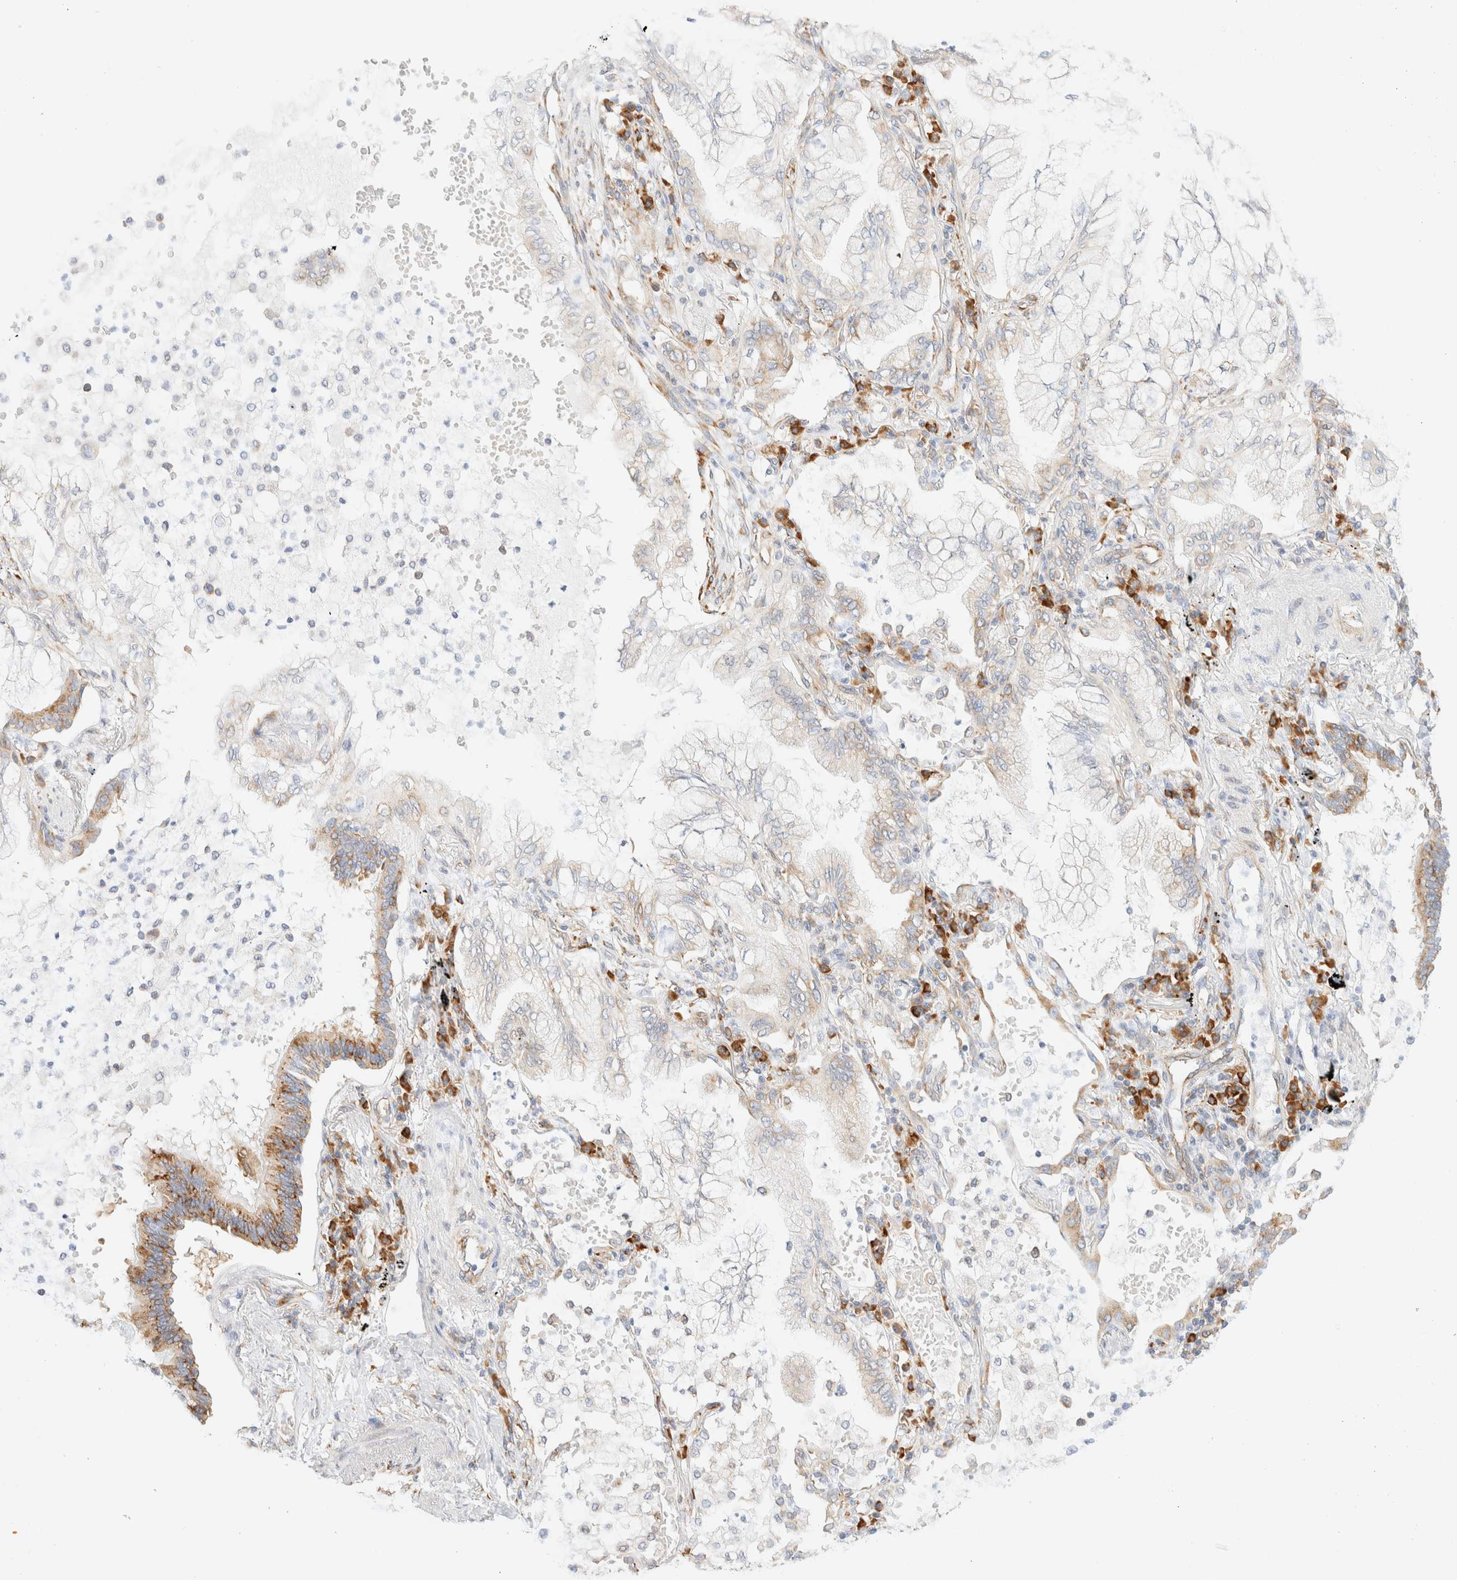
{"staining": {"intensity": "weak", "quantity": "25%-75%", "location": "cytoplasmic/membranous"}, "tissue": "lung cancer", "cell_type": "Tumor cells", "image_type": "cancer", "snomed": [{"axis": "morphology", "description": "Adenocarcinoma, NOS"}, {"axis": "topography", "description": "Lung"}], "caption": "Protein positivity by immunohistochemistry (IHC) demonstrates weak cytoplasmic/membranous staining in approximately 25%-75% of tumor cells in lung cancer (adenocarcinoma). The protein of interest is stained brown, and the nuclei are stained in blue (DAB (3,3'-diaminobenzidine) IHC with brightfield microscopy, high magnification).", "gene": "ZC2HC1A", "patient": {"sex": "female", "age": 70}}